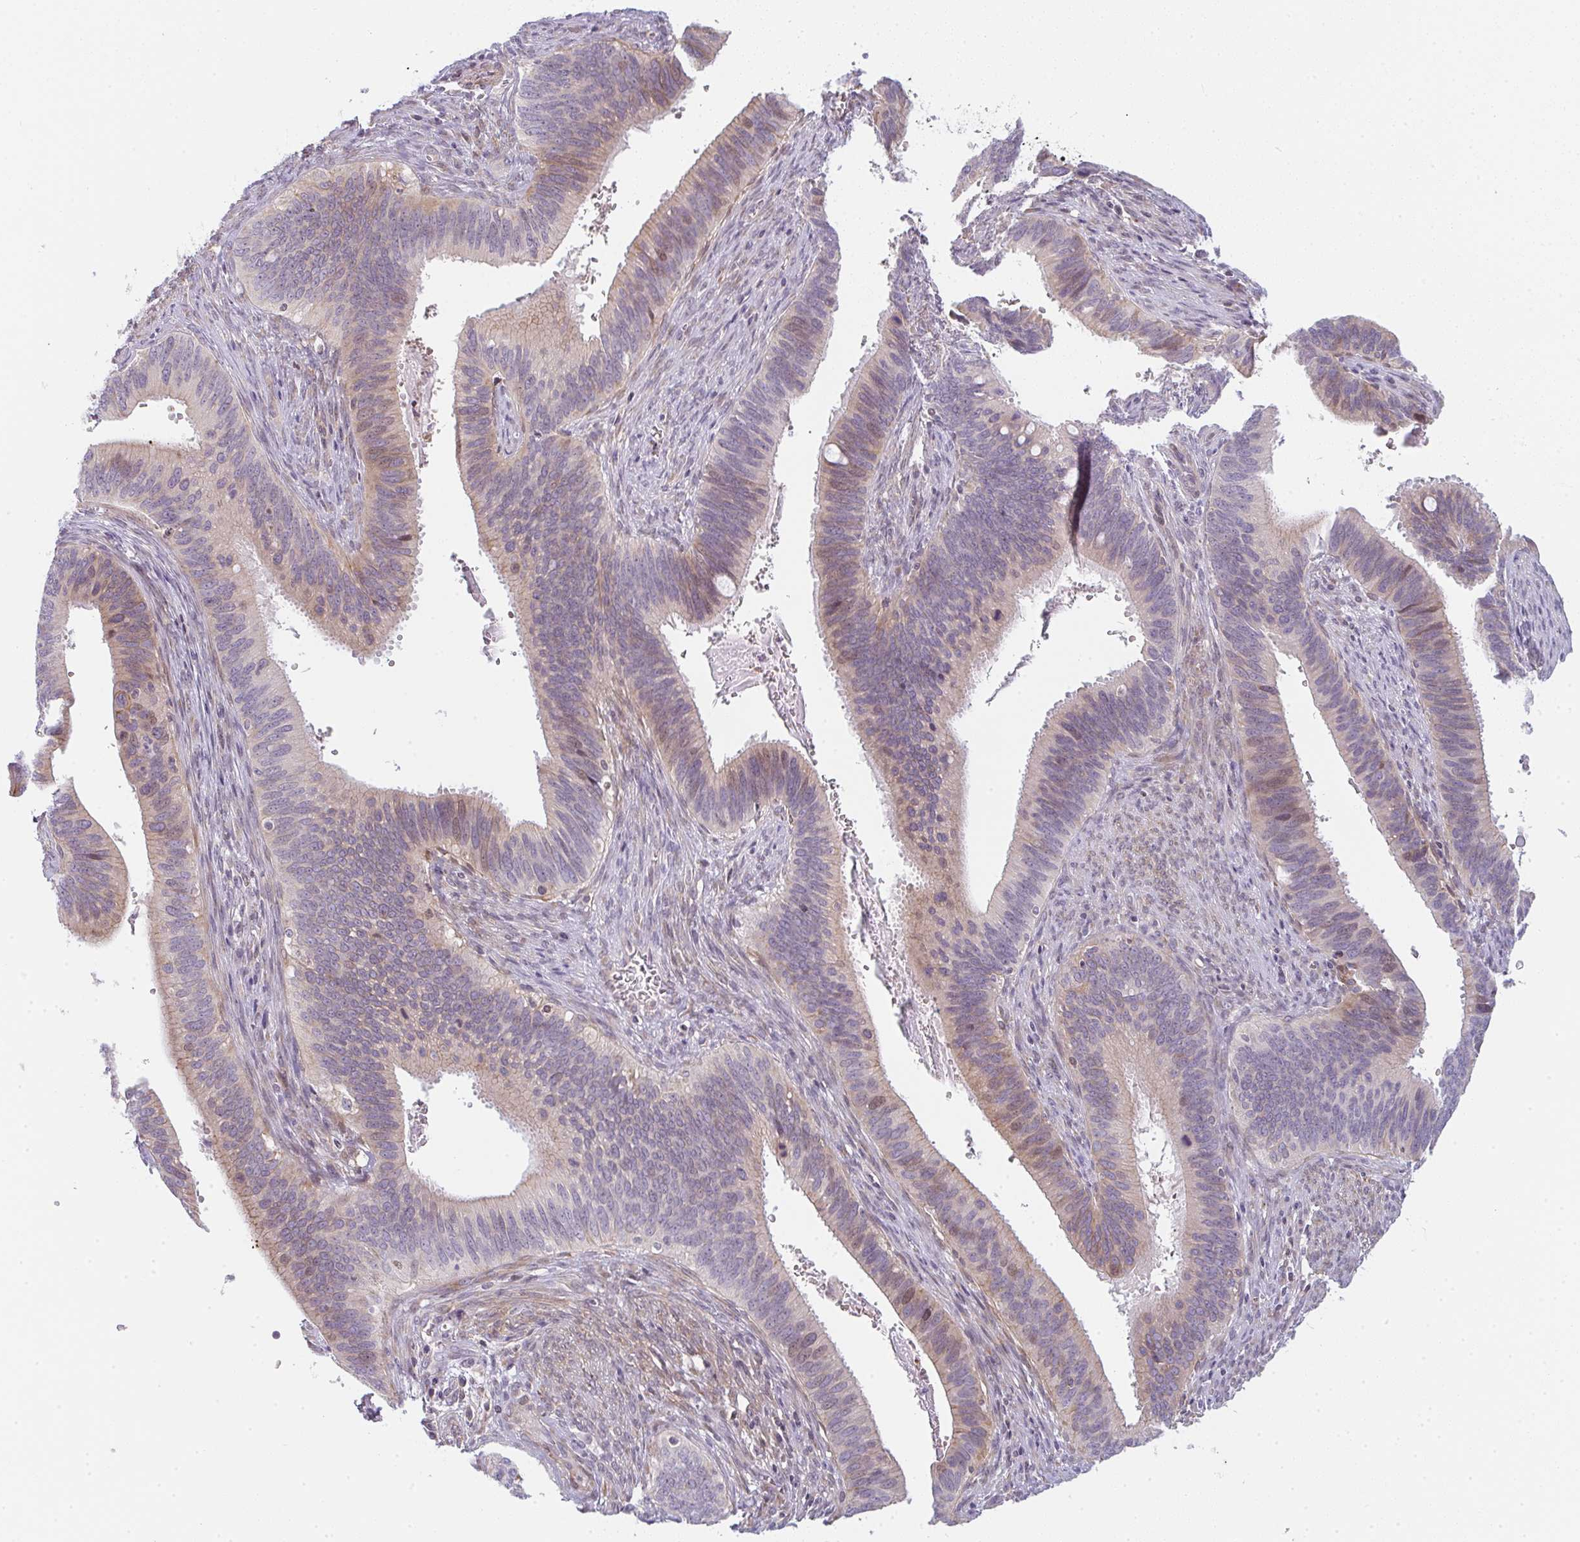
{"staining": {"intensity": "moderate", "quantity": "25%-75%", "location": "cytoplasmic/membranous"}, "tissue": "cervical cancer", "cell_type": "Tumor cells", "image_type": "cancer", "snomed": [{"axis": "morphology", "description": "Adenocarcinoma, NOS"}, {"axis": "topography", "description": "Cervix"}], "caption": "A brown stain labels moderate cytoplasmic/membranous expression of a protein in cervical cancer tumor cells. (Stains: DAB (3,3'-diaminobenzidine) in brown, nuclei in blue, Microscopy: brightfield microscopy at high magnification).", "gene": "TMEM237", "patient": {"sex": "female", "age": 42}}